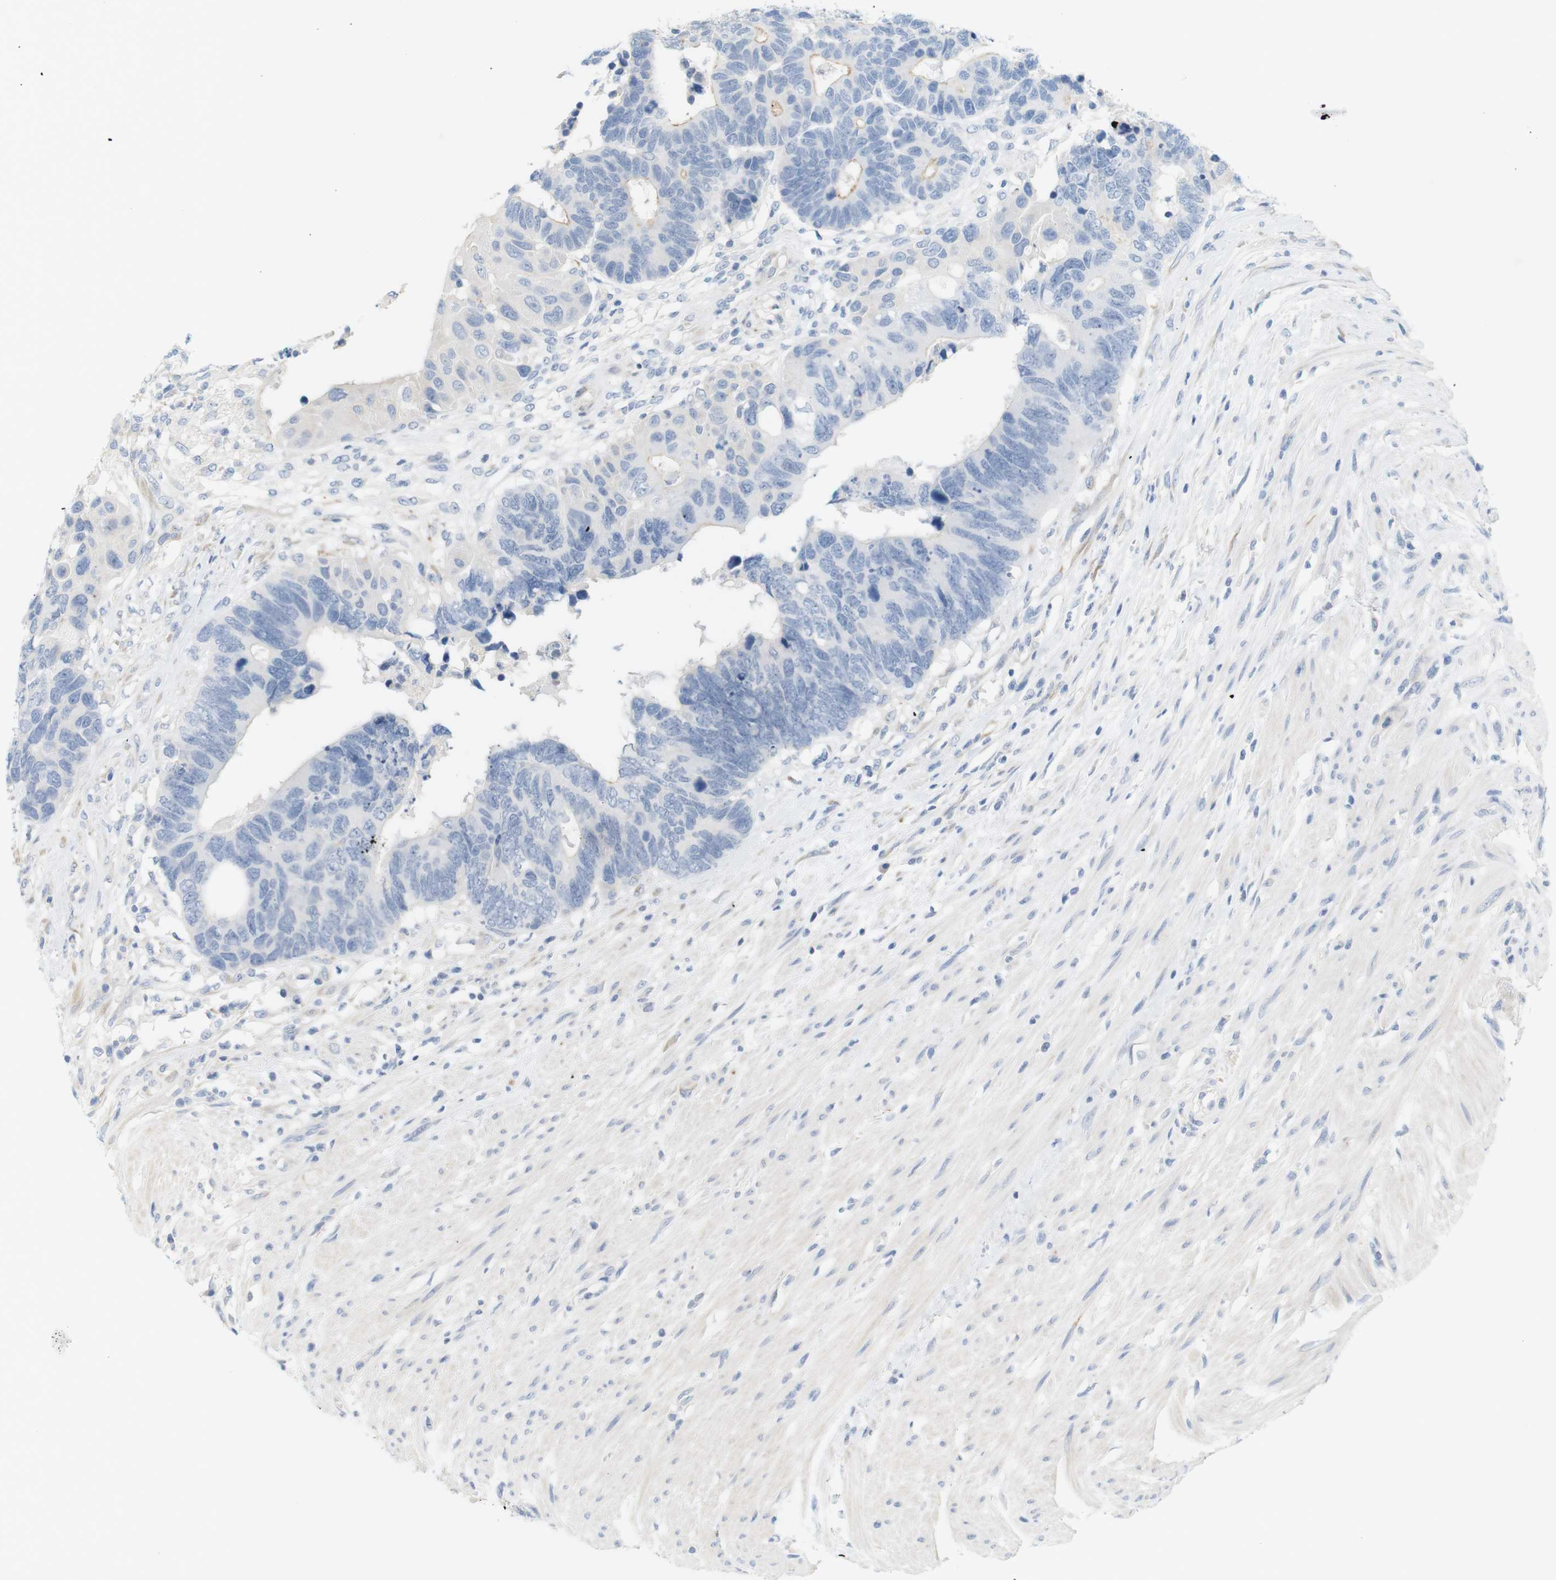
{"staining": {"intensity": "negative", "quantity": "none", "location": "none"}, "tissue": "colorectal cancer", "cell_type": "Tumor cells", "image_type": "cancer", "snomed": [{"axis": "morphology", "description": "Adenocarcinoma, NOS"}, {"axis": "topography", "description": "Rectum"}], "caption": "Immunohistochemistry (IHC) of adenocarcinoma (colorectal) exhibits no staining in tumor cells.", "gene": "RGS9", "patient": {"sex": "male", "age": 51}}